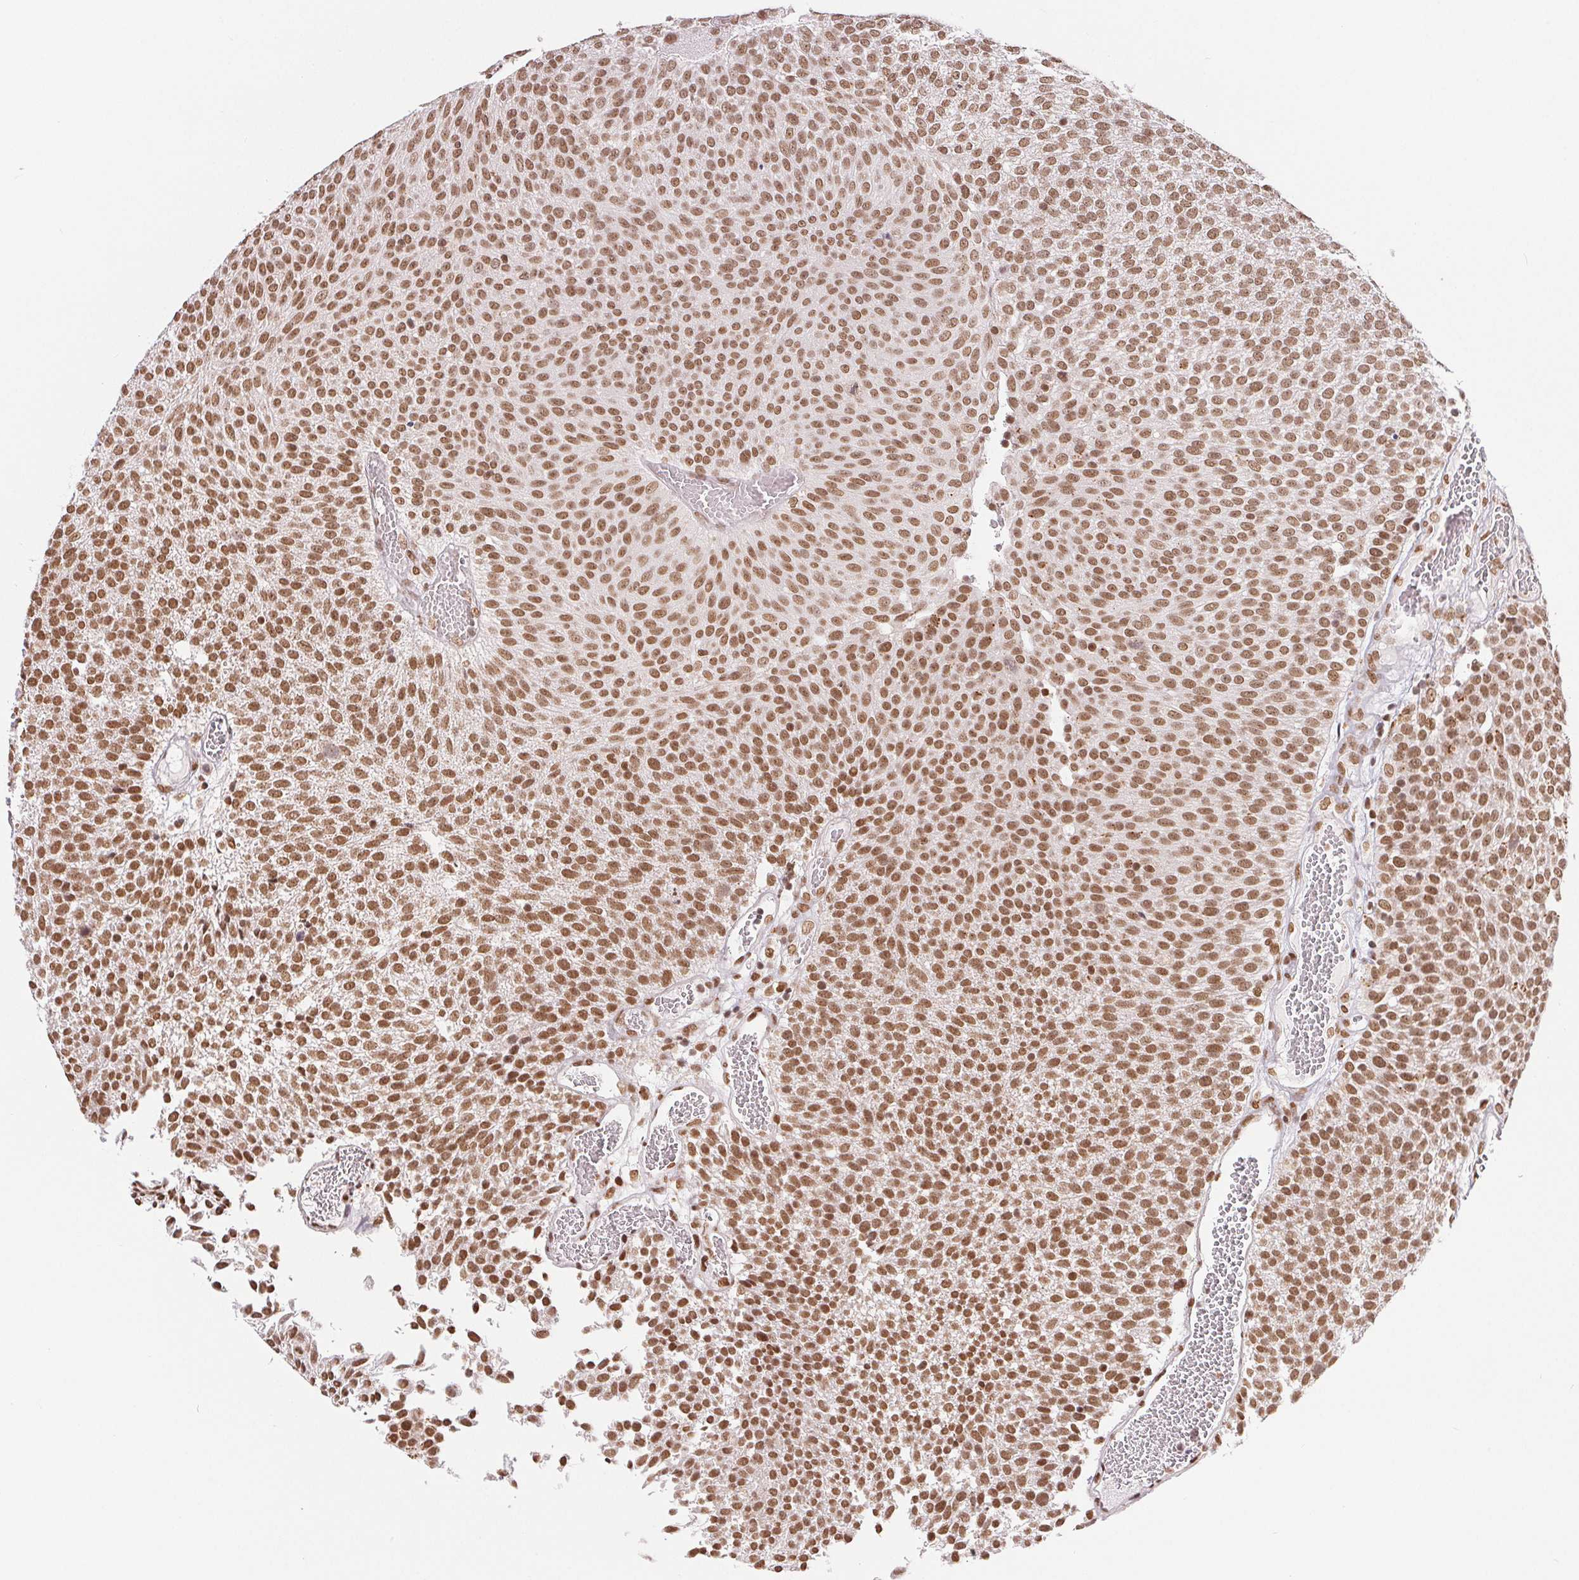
{"staining": {"intensity": "moderate", "quantity": ">75%", "location": "nuclear"}, "tissue": "urothelial cancer", "cell_type": "Tumor cells", "image_type": "cancer", "snomed": [{"axis": "morphology", "description": "Urothelial carcinoma, Low grade"}, {"axis": "topography", "description": "Urinary bladder"}], "caption": "Protein staining displays moderate nuclear expression in approximately >75% of tumor cells in urothelial carcinoma (low-grade).", "gene": "NFE2L1", "patient": {"sex": "female", "age": 79}}